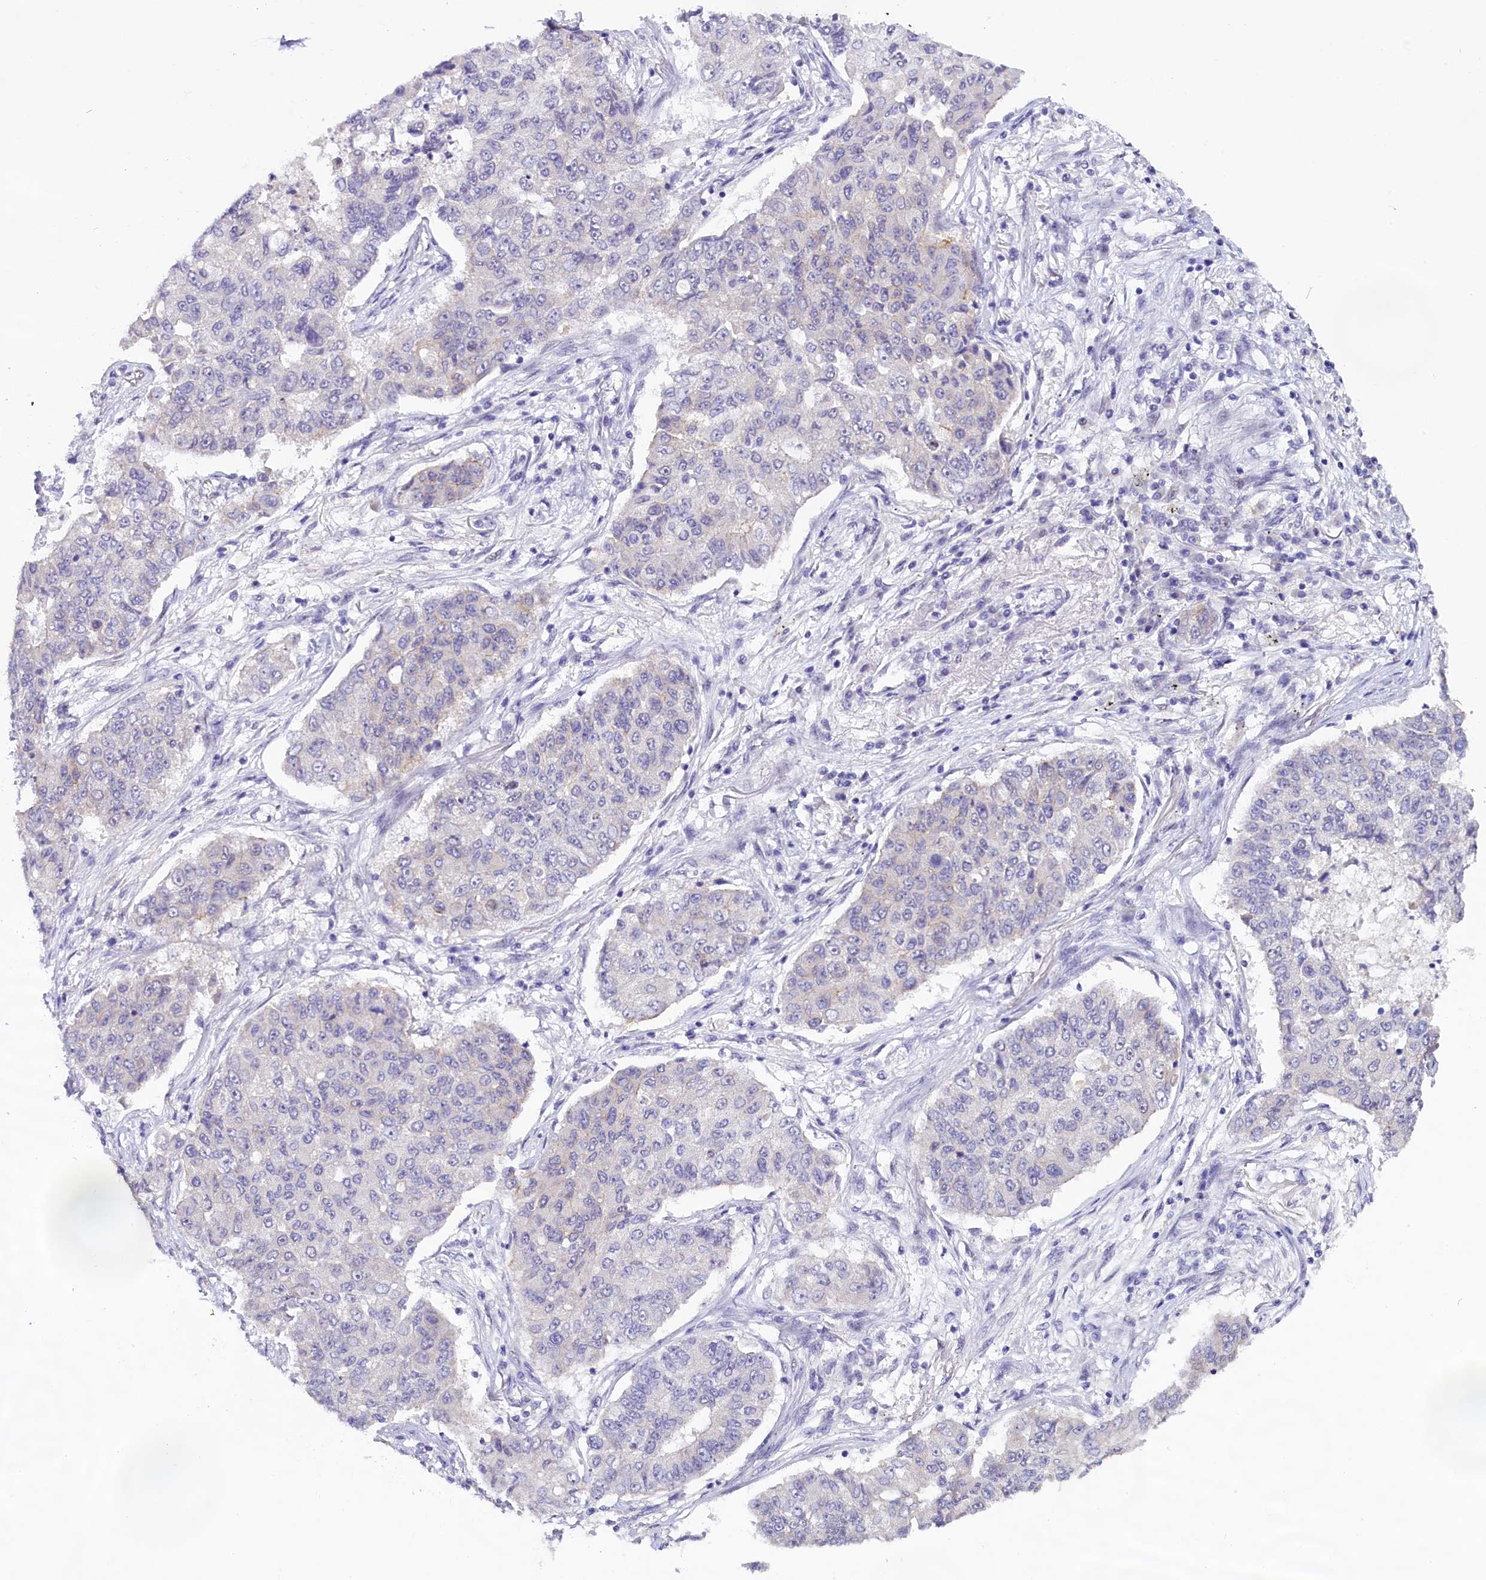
{"staining": {"intensity": "negative", "quantity": "none", "location": "none"}, "tissue": "lung cancer", "cell_type": "Tumor cells", "image_type": "cancer", "snomed": [{"axis": "morphology", "description": "Squamous cell carcinoma, NOS"}, {"axis": "topography", "description": "Lung"}], "caption": "Image shows no significant protein positivity in tumor cells of lung cancer (squamous cell carcinoma). (DAB IHC, high magnification).", "gene": "OSGEP", "patient": {"sex": "male", "age": 74}}